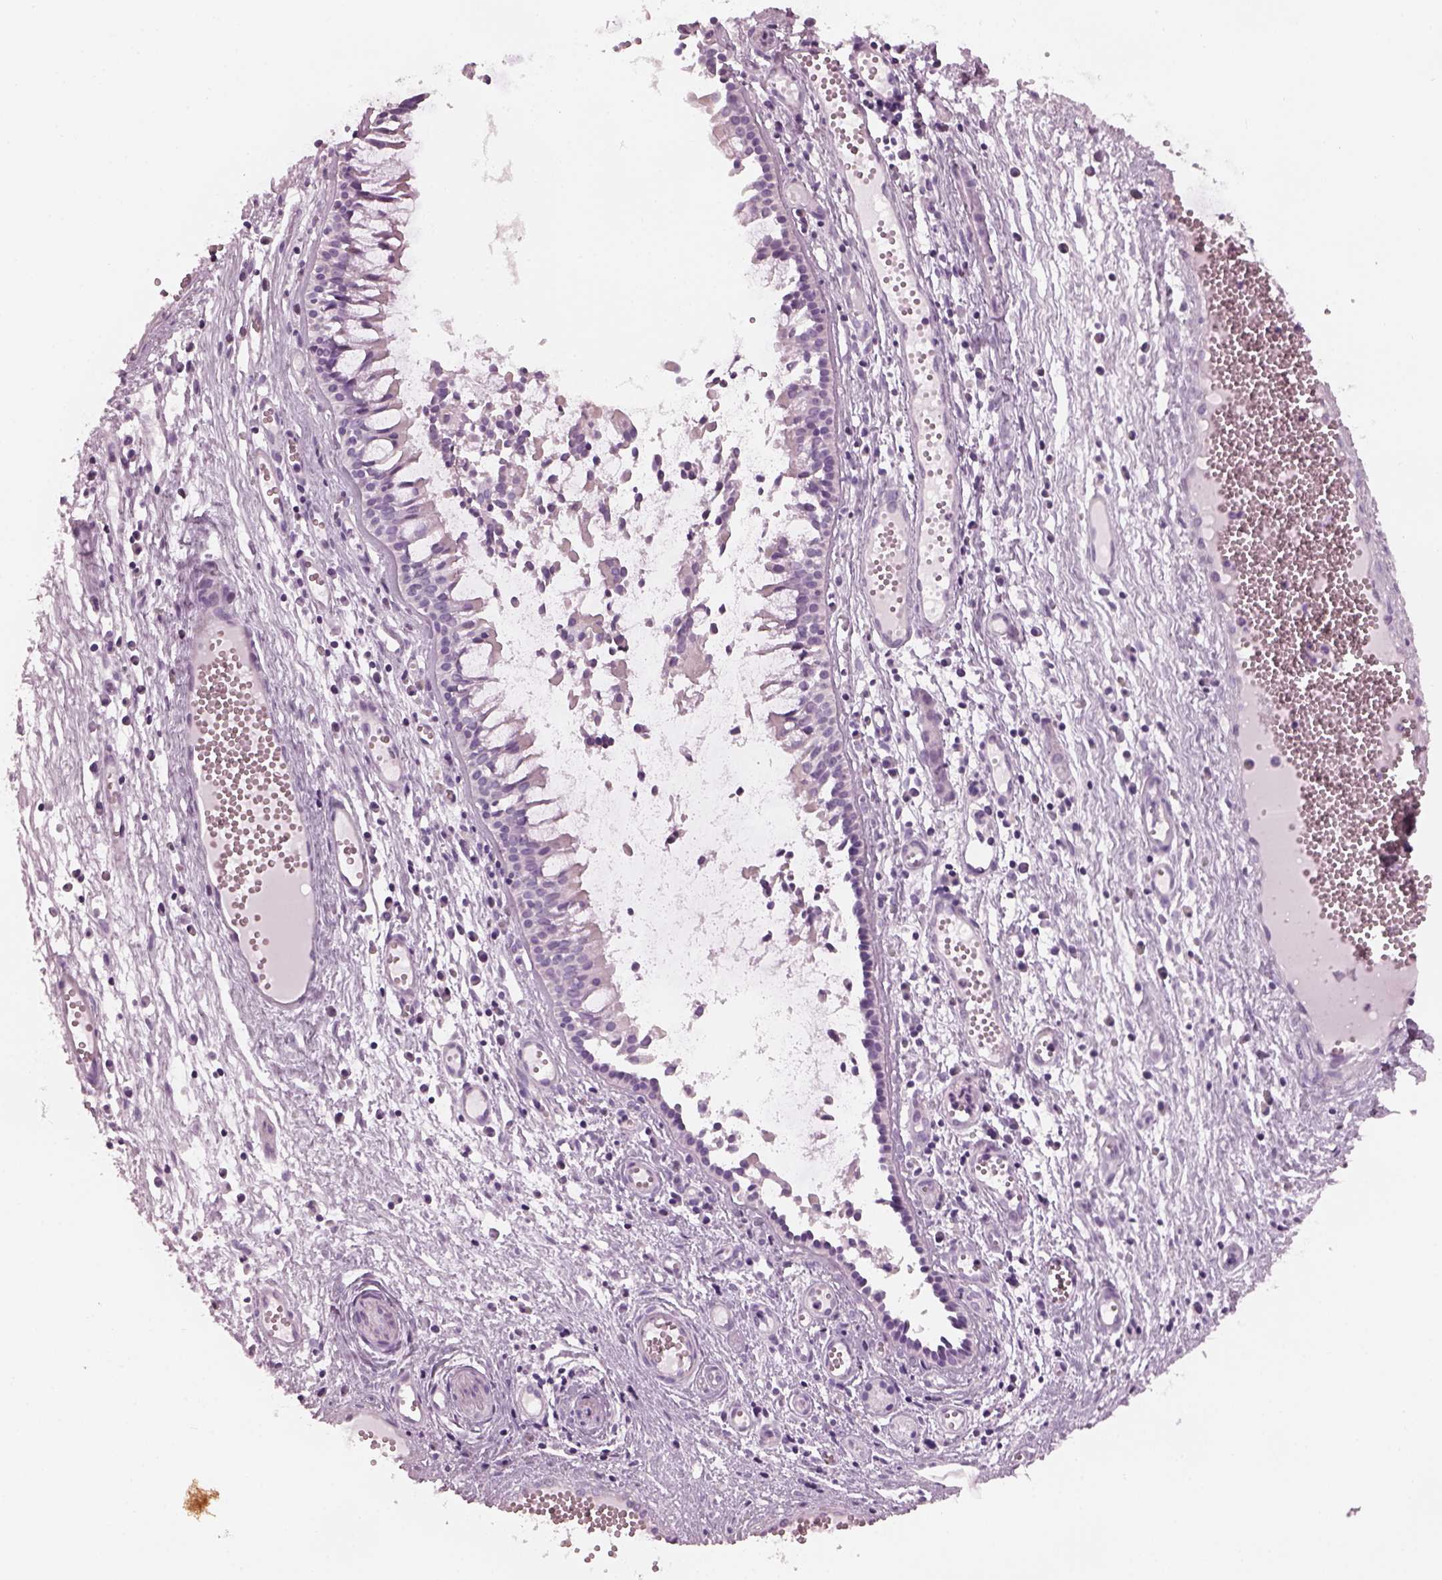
{"staining": {"intensity": "negative", "quantity": "none", "location": "none"}, "tissue": "nasopharynx", "cell_type": "Respiratory epithelial cells", "image_type": "normal", "snomed": [{"axis": "morphology", "description": "Normal tissue, NOS"}, {"axis": "topography", "description": "Nasopharynx"}], "caption": "The image reveals no significant staining in respiratory epithelial cells of nasopharynx. (DAB immunohistochemistry visualized using brightfield microscopy, high magnification).", "gene": "PDC", "patient": {"sex": "male", "age": 31}}